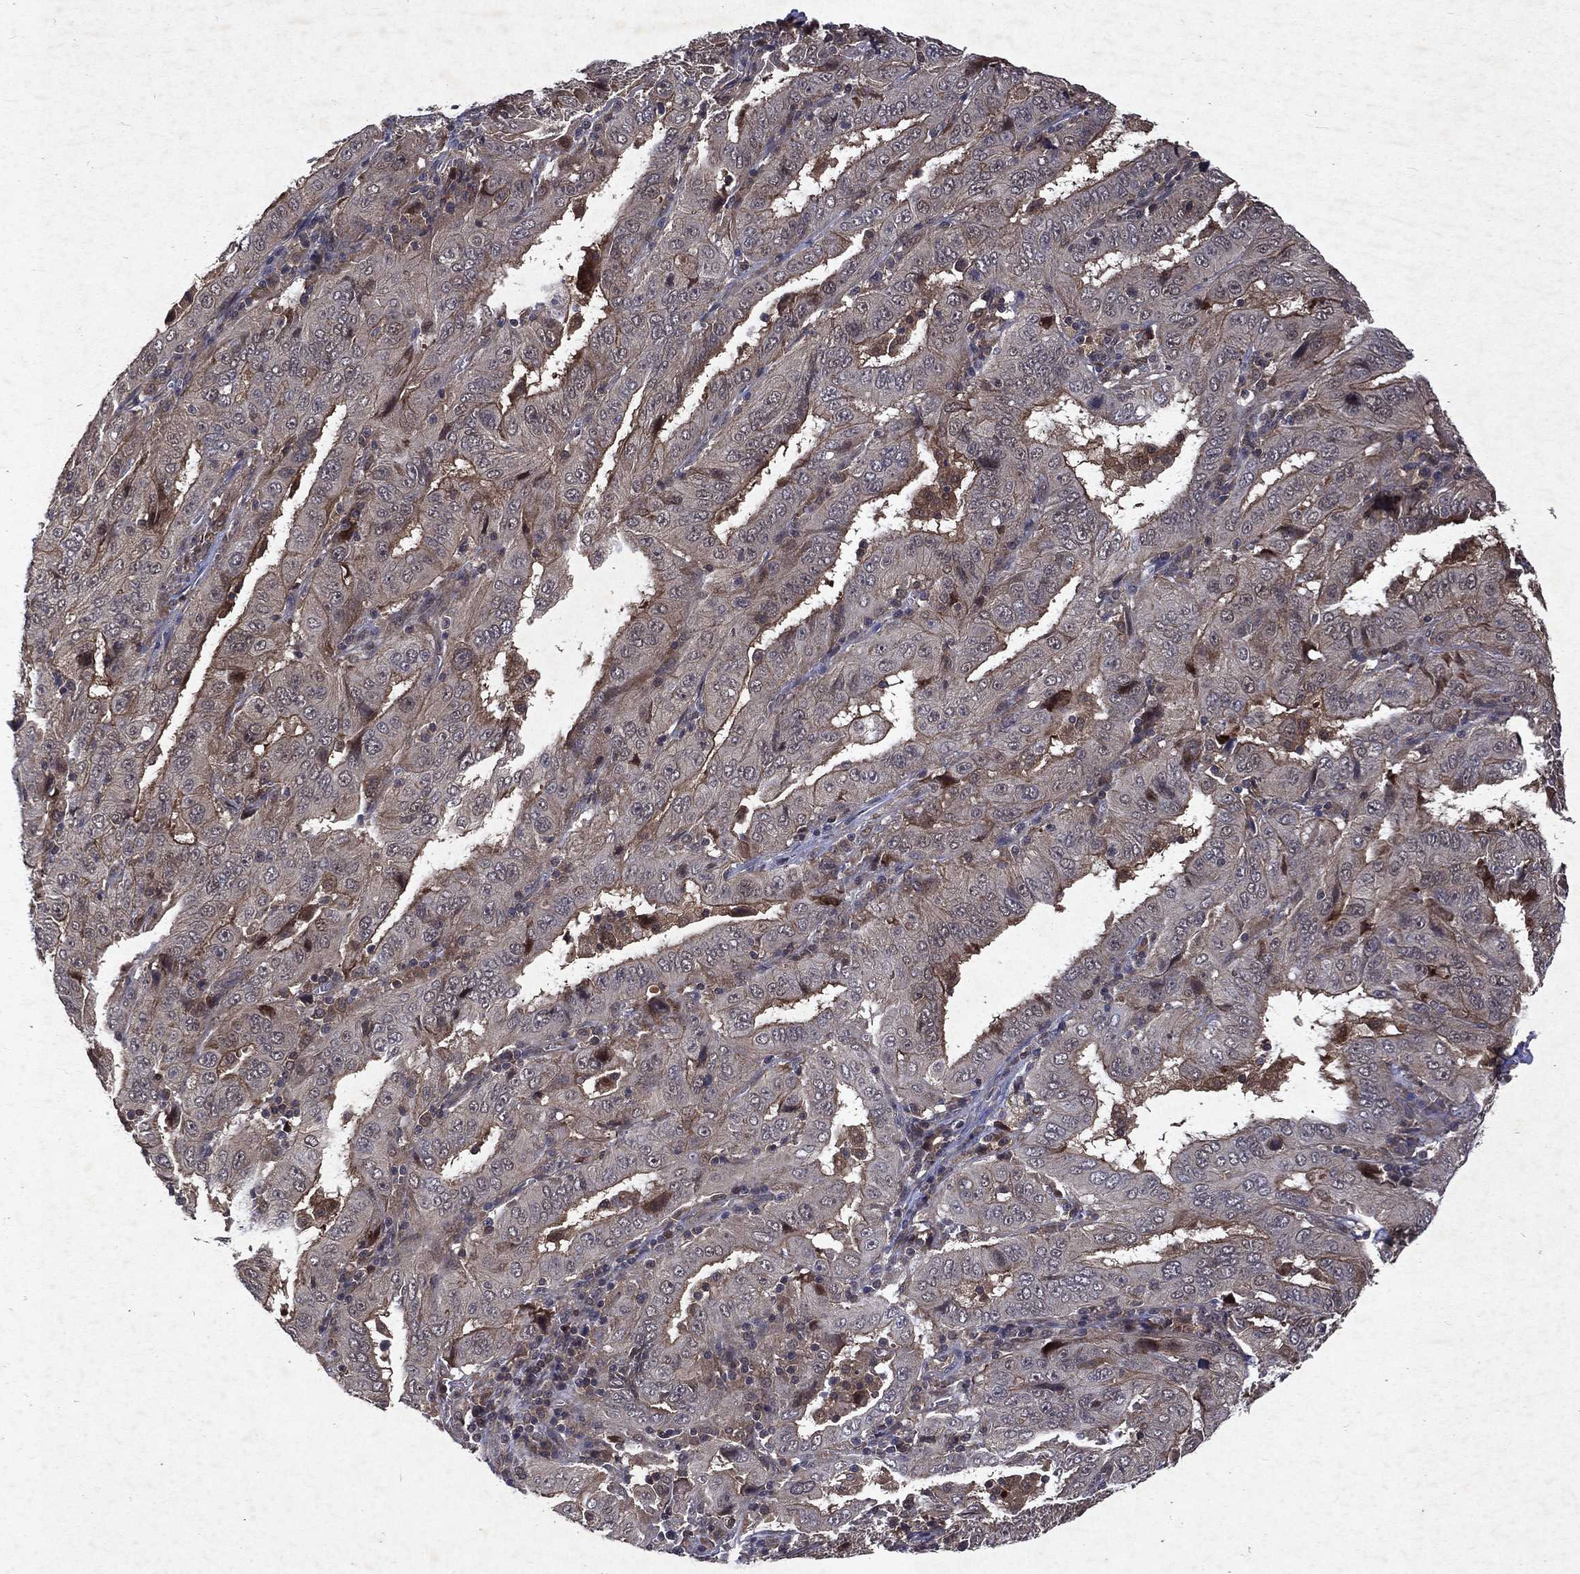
{"staining": {"intensity": "moderate", "quantity": "25%-75%", "location": "cytoplasmic/membranous"}, "tissue": "pancreatic cancer", "cell_type": "Tumor cells", "image_type": "cancer", "snomed": [{"axis": "morphology", "description": "Adenocarcinoma, NOS"}, {"axis": "topography", "description": "Pancreas"}], "caption": "About 25%-75% of tumor cells in pancreatic cancer (adenocarcinoma) exhibit moderate cytoplasmic/membranous protein expression as visualized by brown immunohistochemical staining.", "gene": "MTAP", "patient": {"sex": "male", "age": 63}}